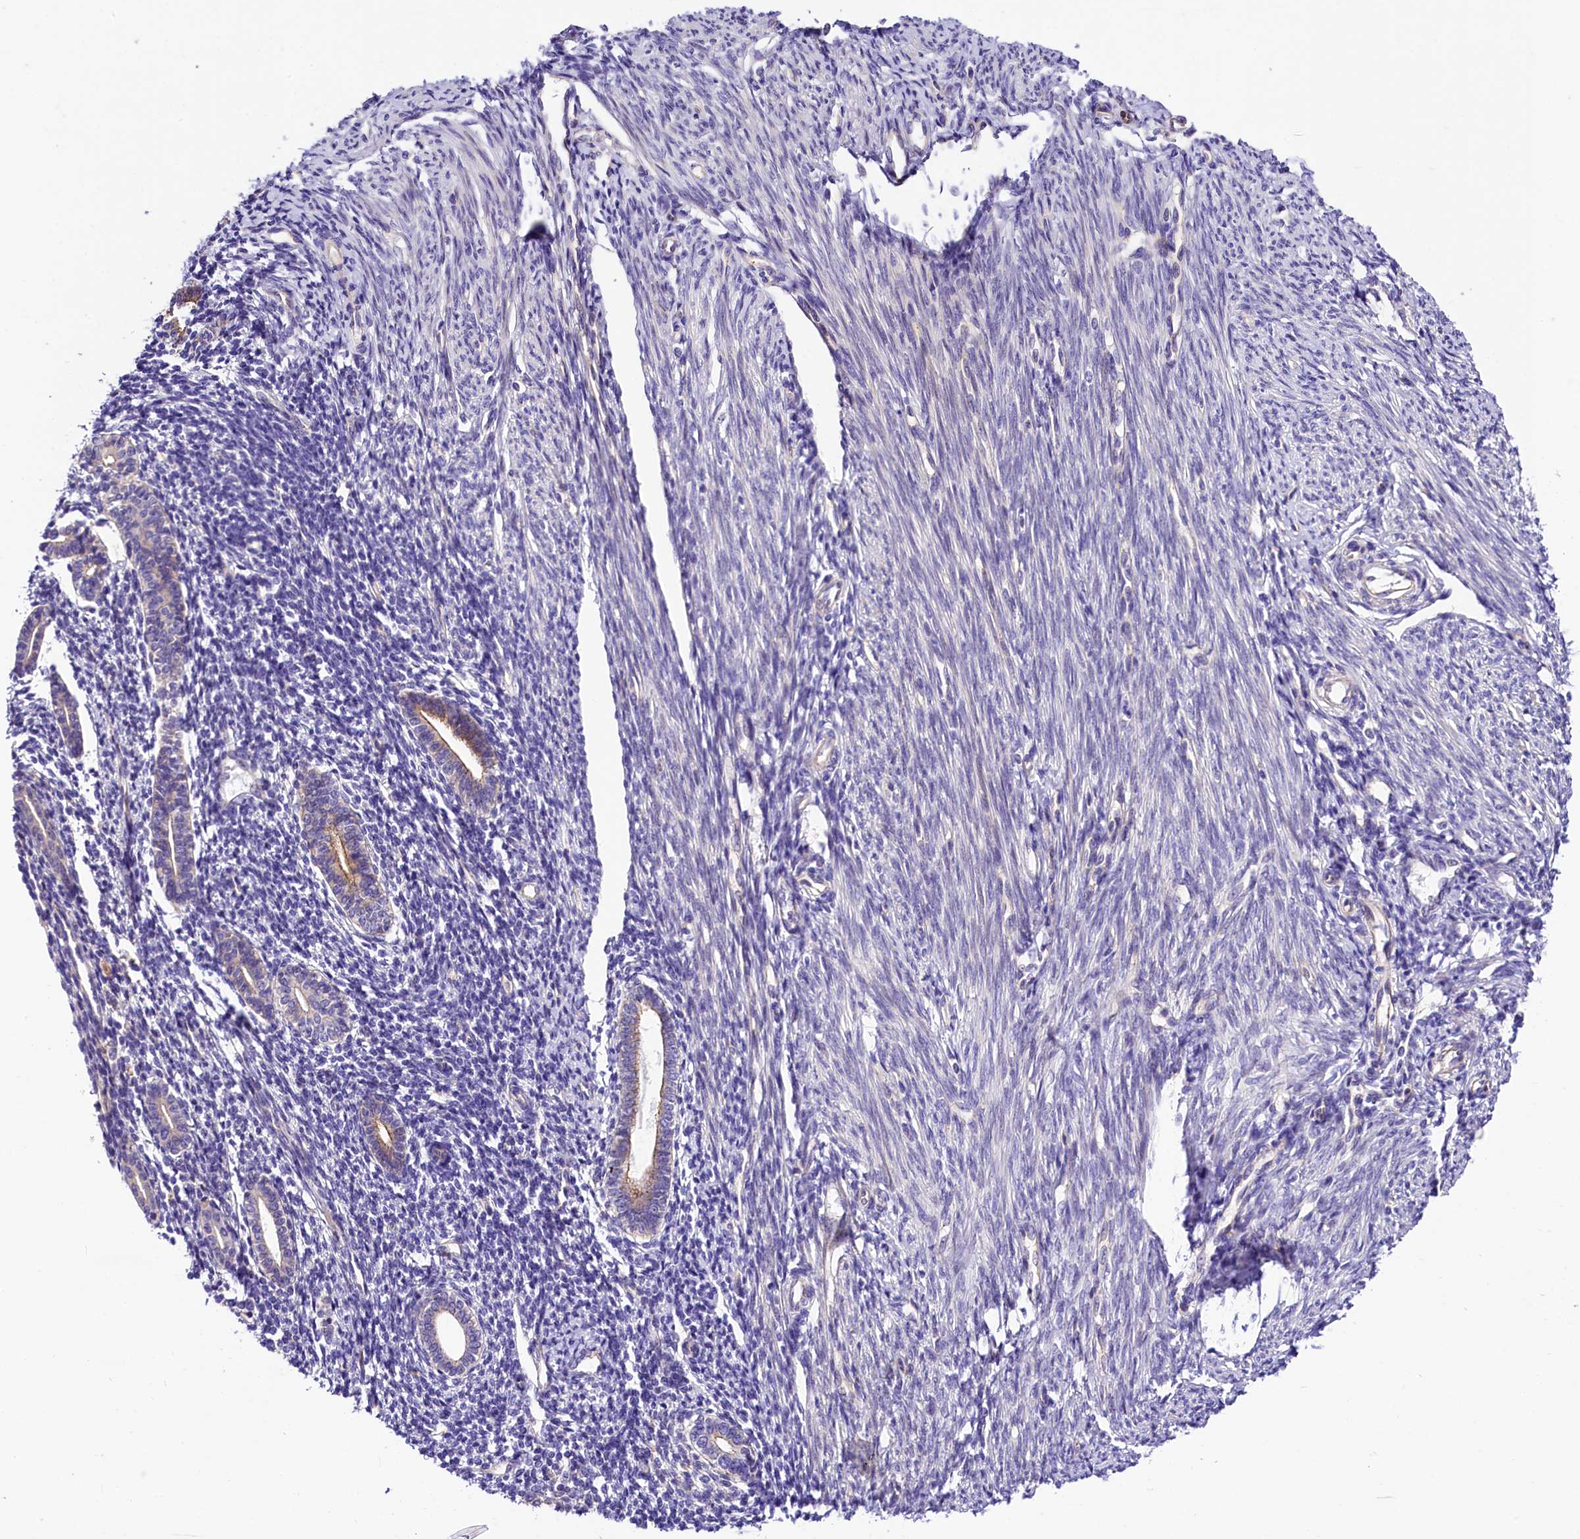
{"staining": {"intensity": "negative", "quantity": "none", "location": "none"}, "tissue": "endometrium", "cell_type": "Cells in endometrial stroma", "image_type": "normal", "snomed": [{"axis": "morphology", "description": "Normal tissue, NOS"}, {"axis": "topography", "description": "Endometrium"}], "caption": "A photomicrograph of endometrium stained for a protein exhibits no brown staining in cells in endometrial stroma.", "gene": "ARMC6", "patient": {"sex": "female", "age": 56}}